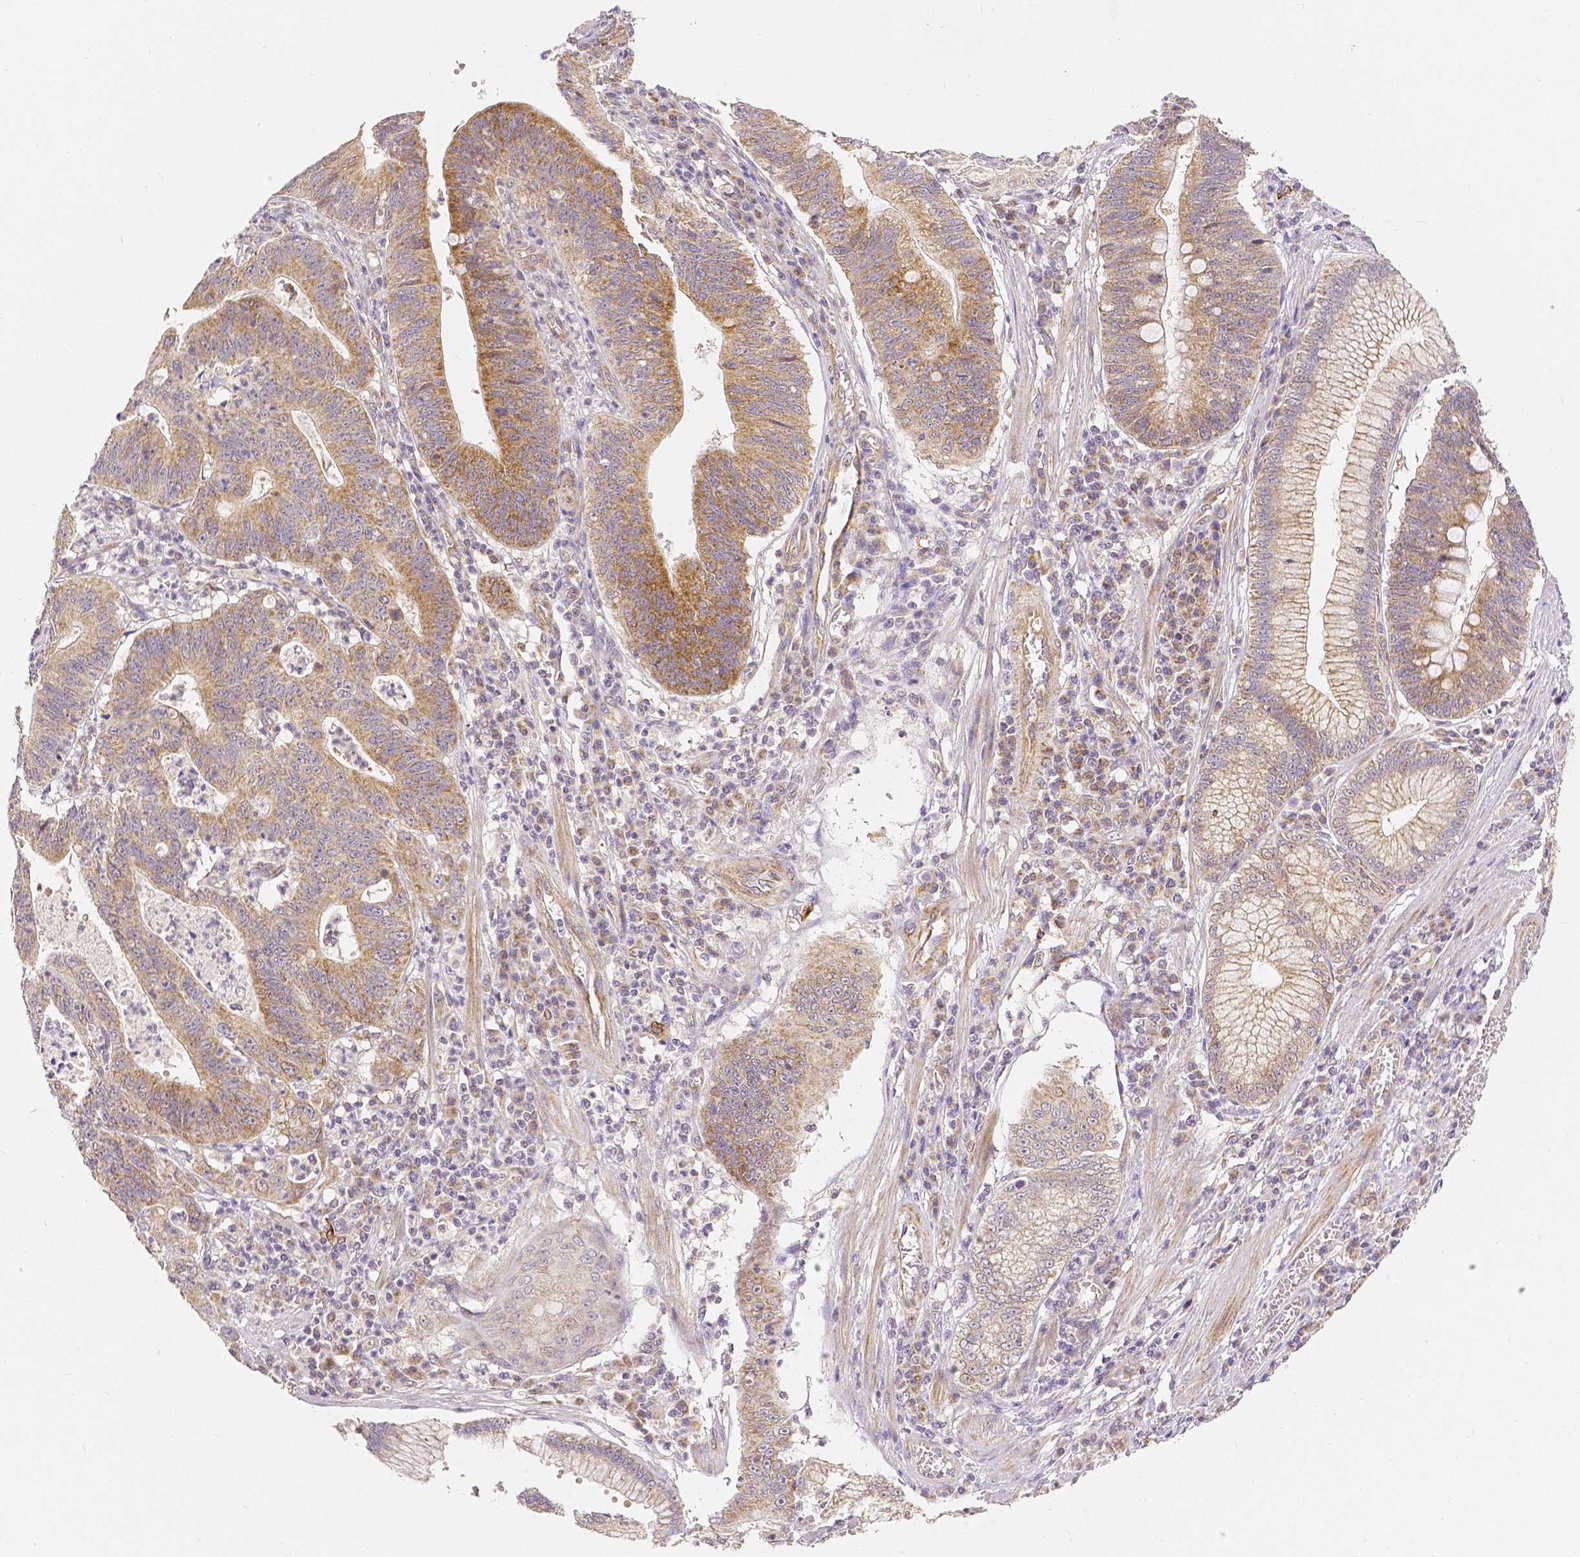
{"staining": {"intensity": "moderate", "quantity": ">75%", "location": "cytoplasmic/membranous"}, "tissue": "stomach cancer", "cell_type": "Tumor cells", "image_type": "cancer", "snomed": [{"axis": "morphology", "description": "Adenocarcinoma, NOS"}, {"axis": "topography", "description": "Stomach"}], "caption": "Immunohistochemistry micrograph of neoplastic tissue: human stomach cancer (adenocarcinoma) stained using immunohistochemistry (IHC) reveals medium levels of moderate protein expression localized specifically in the cytoplasmic/membranous of tumor cells, appearing as a cytoplasmic/membranous brown color.", "gene": "RHOT1", "patient": {"sex": "male", "age": 59}}